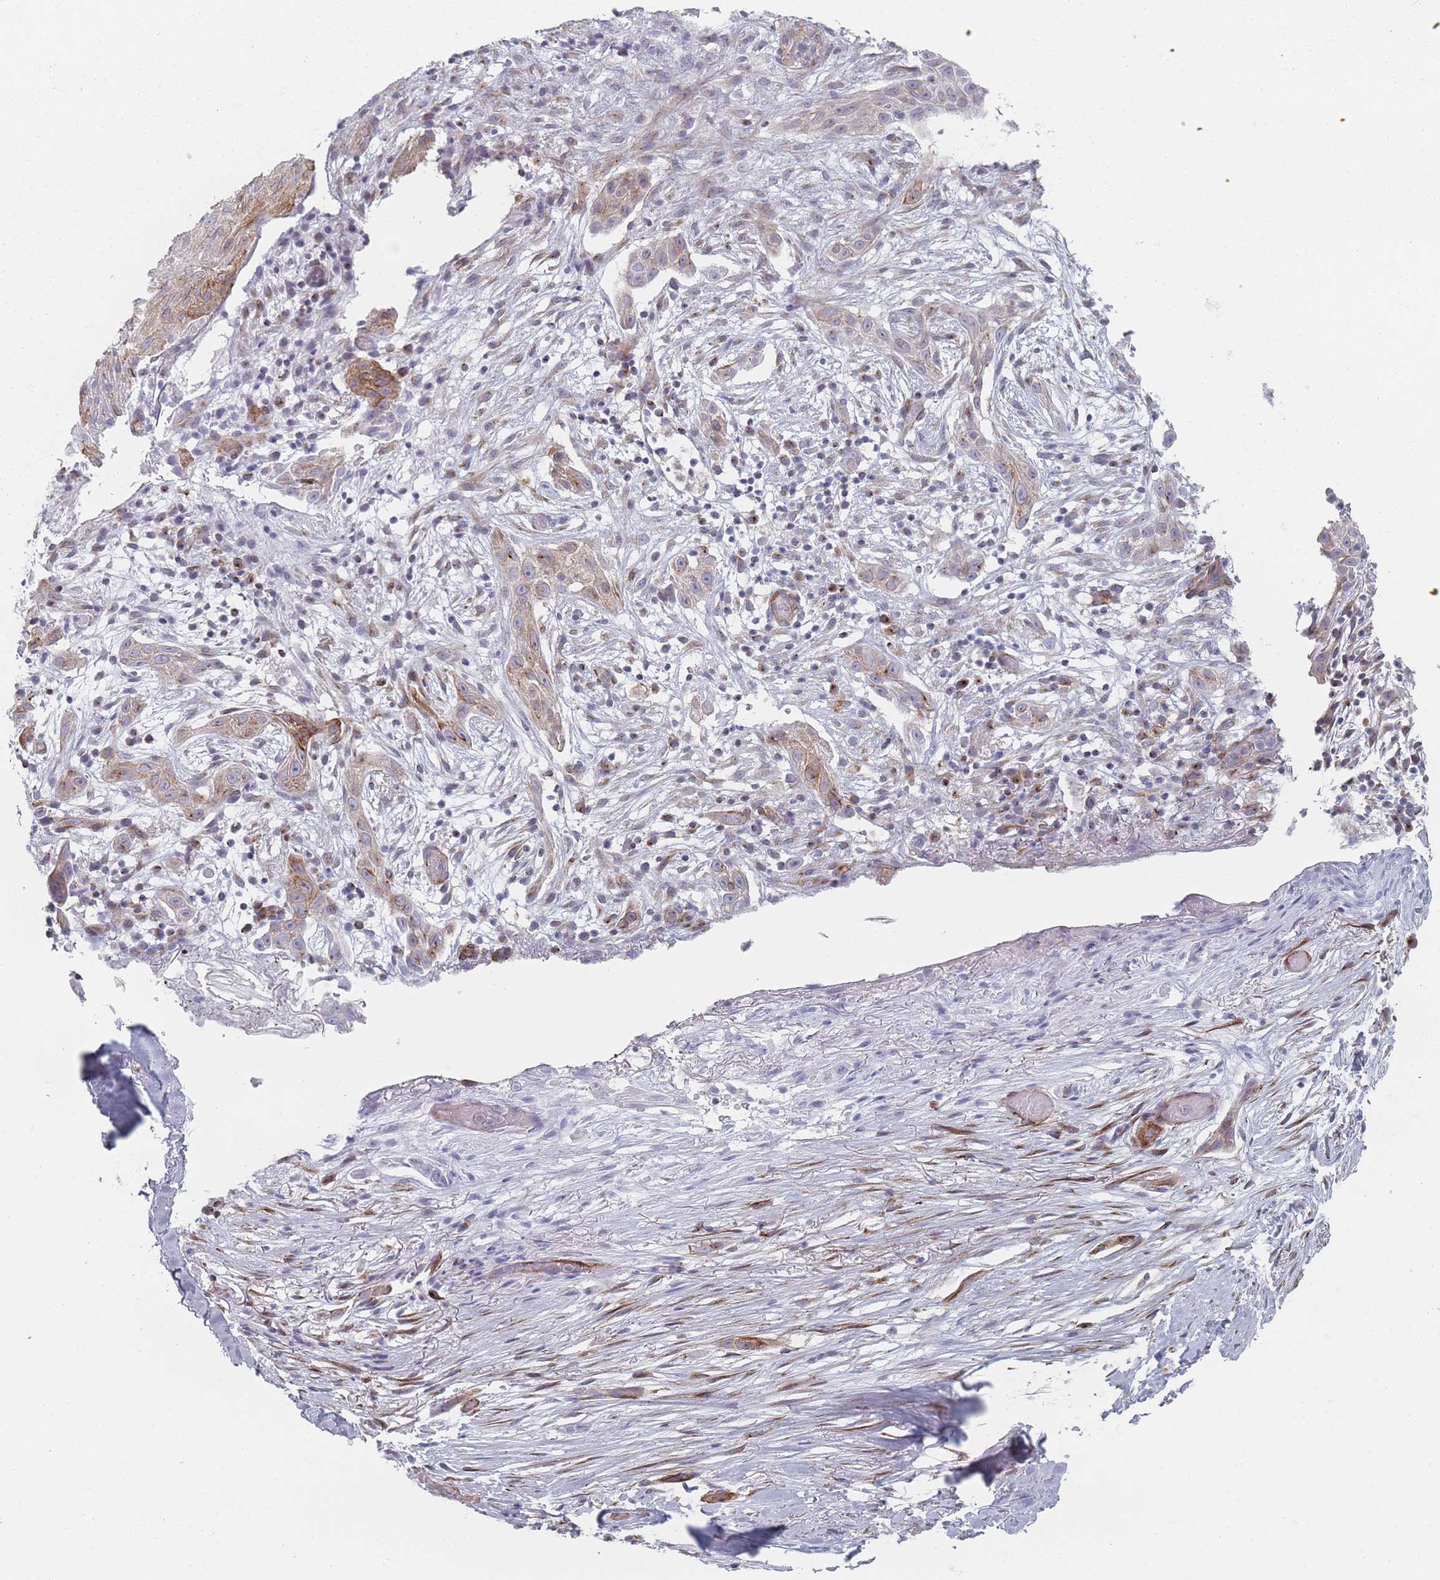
{"staining": {"intensity": "negative", "quantity": "none", "location": "none"}, "tissue": "adipose tissue", "cell_type": "Adipocytes", "image_type": "normal", "snomed": [{"axis": "morphology", "description": "Normal tissue, NOS"}, {"axis": "morphology", "description": "Basal cell carcinoma"}, {"axis": "topography", "description": "Skin"}], "caption": "Immunohistochemistry histopathology image of normal human adipose tissue stained for a protein (brown), which shows no staining in adipocytes.", "gene": "RNF4", "patient": {"sex": "female", "age": 89}}